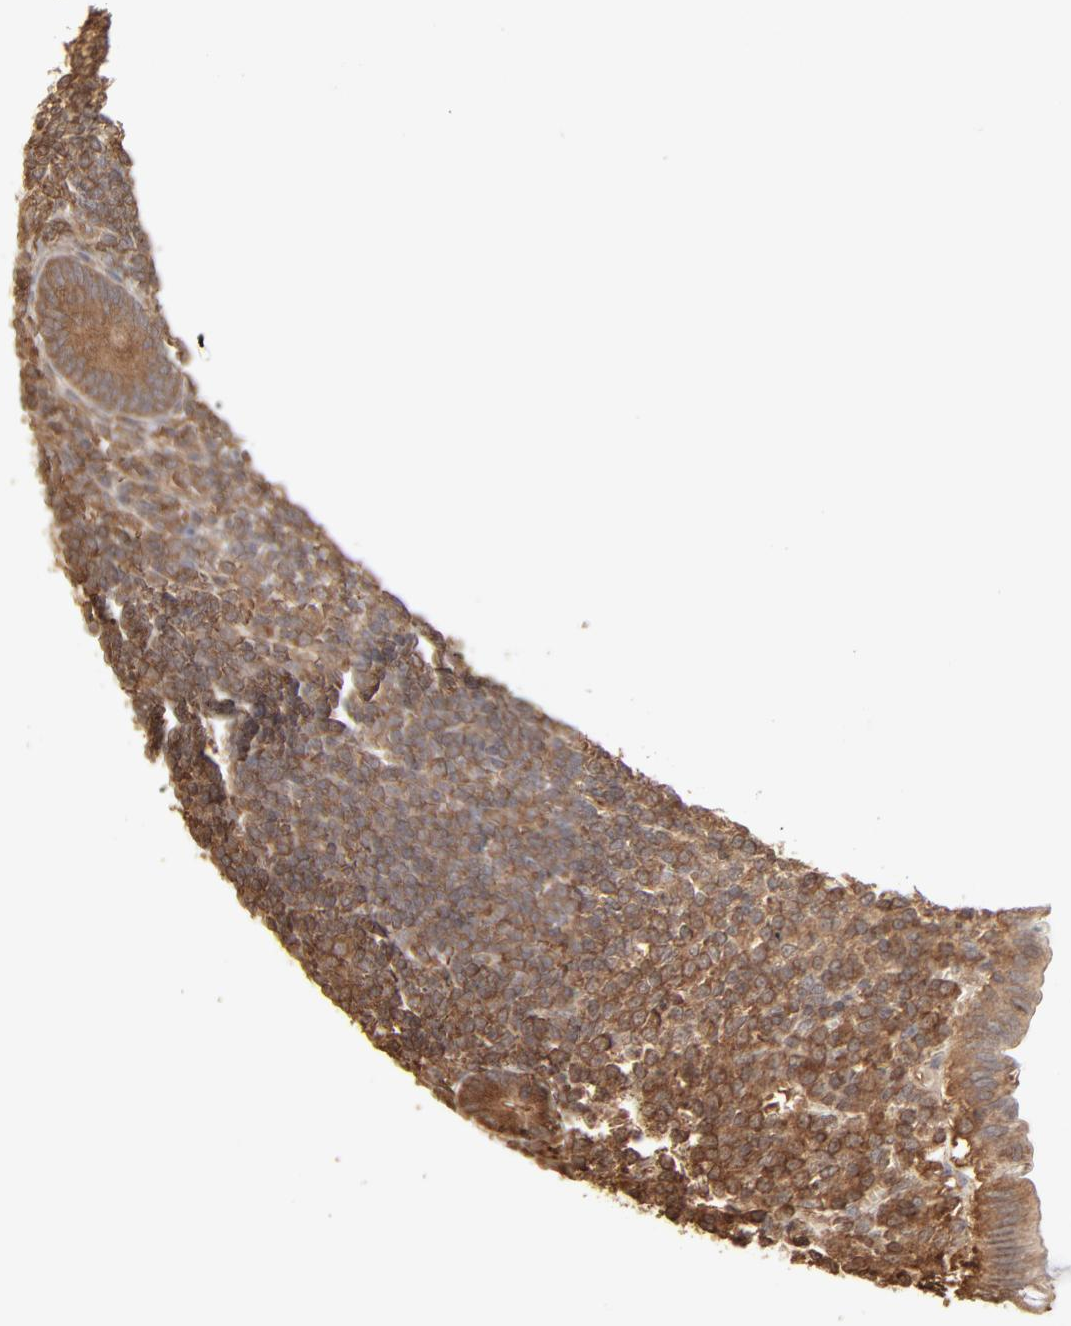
{"staining": {"intensity": "moderate", "quantity": ">75%", "location": "cytoplasmic/membranous"}, "tissue": "appendix", "cell_type": "Glandular cells", "image_type": "normal", "snomed": [{"axis": "morphology", "description": "Normal tissue, NOS"}, {"axis": "topography", "description": "Appendix"}], "caption": "A photomicrograph of human appendix stained for a protein exhibits moderate cytoplasmic/membranous brown staining in glandular cells. (DAB (3,3'-diaminobenzidine) IHC, brown staining for protein, blue staining for nuclei).", "gene": "PPP2CA", "patient": {"sex": "female", "age": 66}}